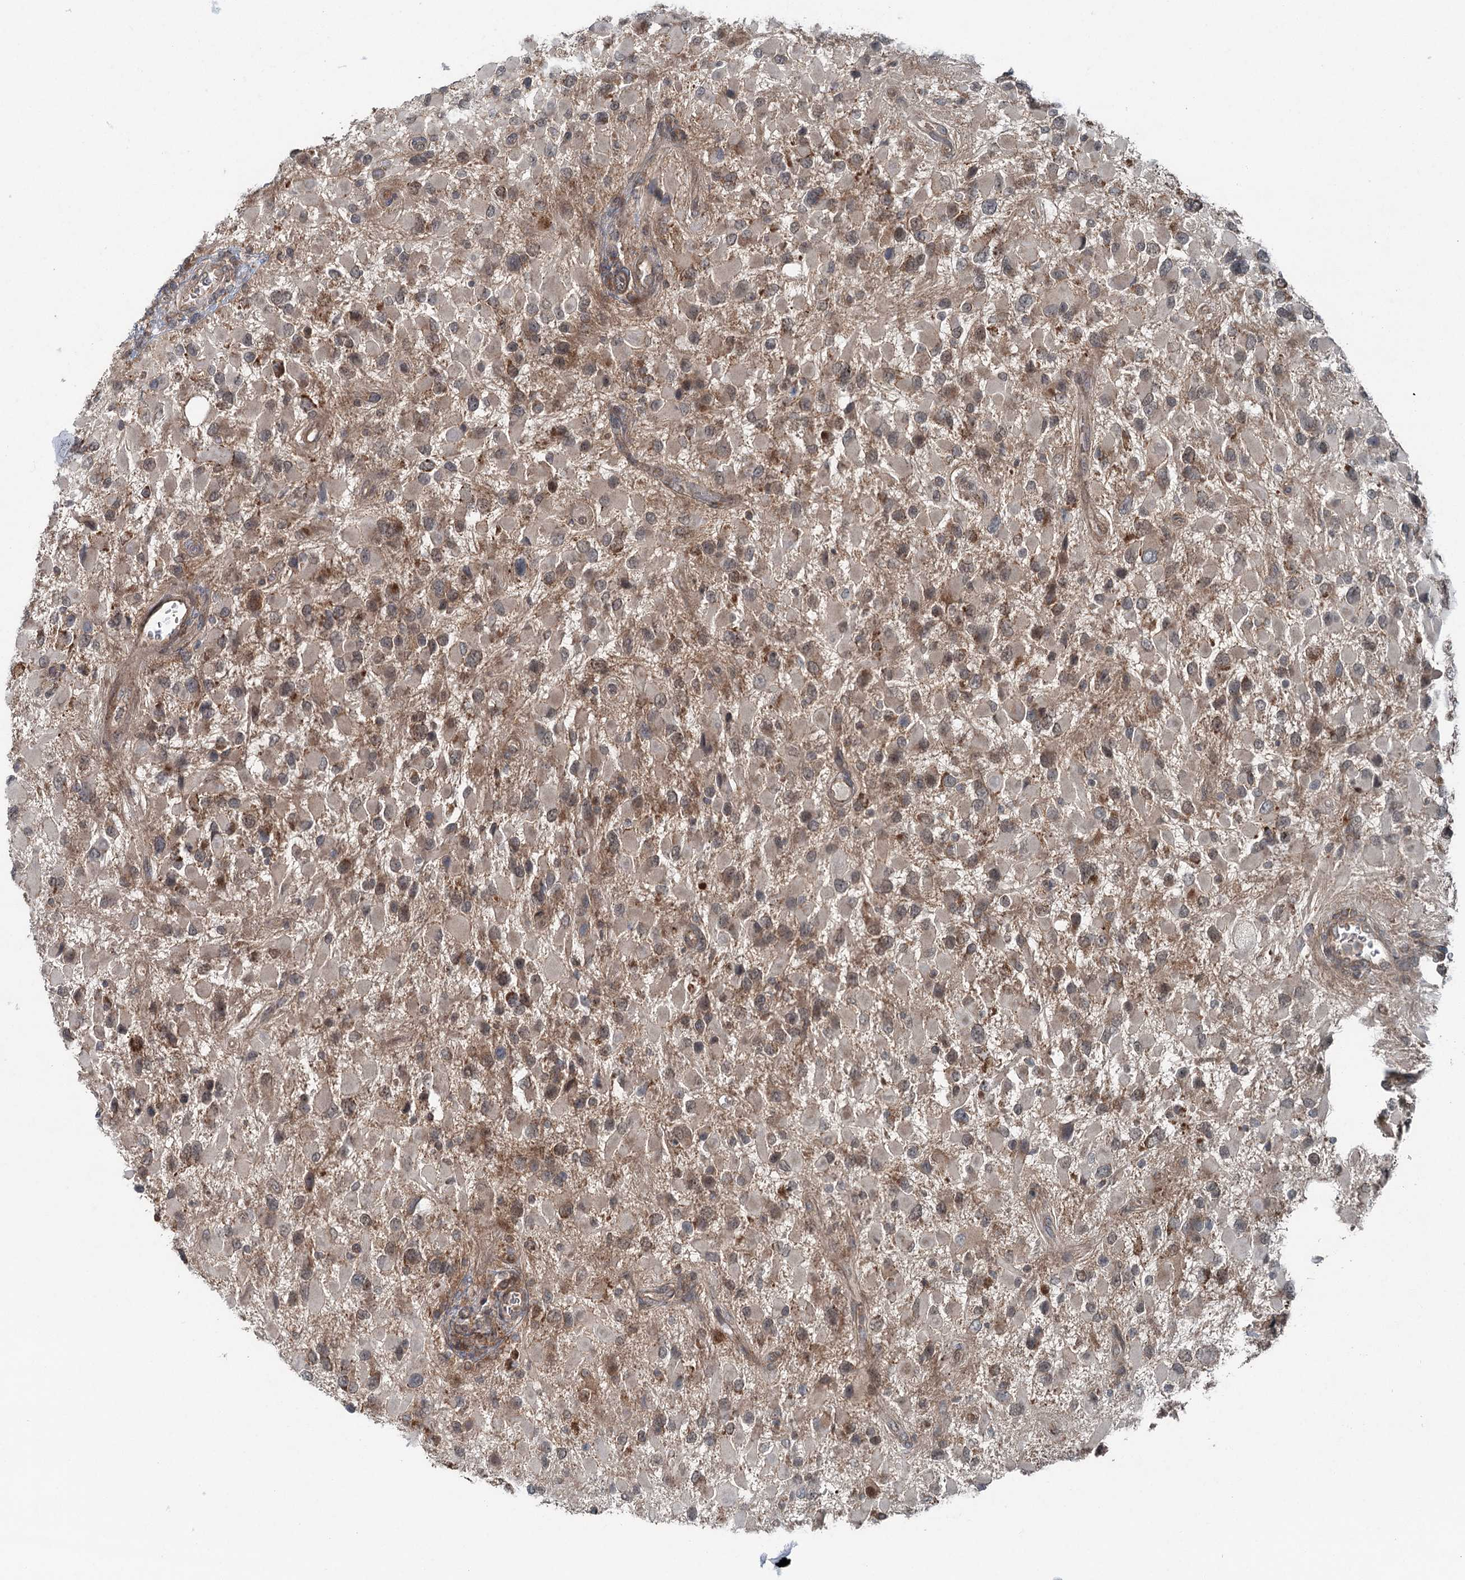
{"staining": {"intensity": "weak", "quantity": "25%-75%", "location": "cytoplasmic/membranous,nuclear"}, "tissue": "glioma", "cell_type": "Tumor cells", "image_type": "cancer", "snomed": [{"axis": "morphology", "description": "Glioma, malignant, High grade"}, {"axis": "topography", "description": "Brain"}], "caption": "Approximately 25%-75% of tumor cells in glioma reveal weak cytoplasmic/membranous and nuclear protein expression as visualized by brown immunohistochemical staining.", "gene": "SKIC3", "patient": {"sex": "male", "age": 53}}